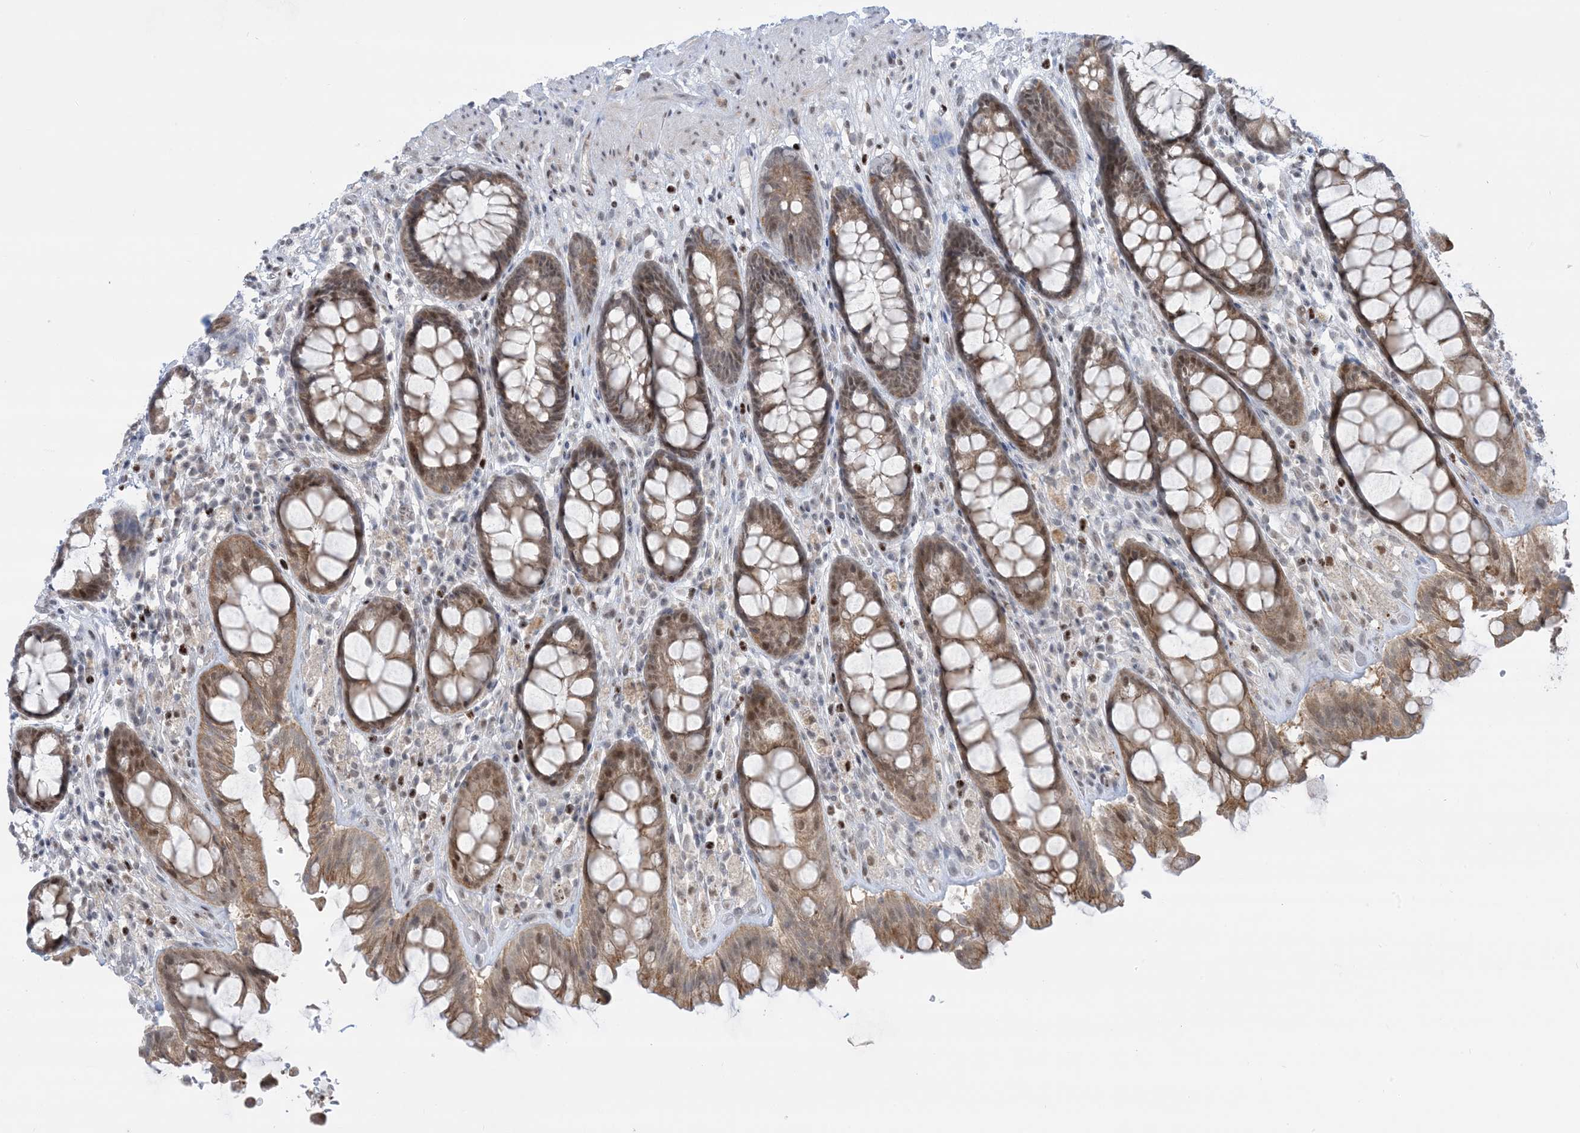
{"staining": {"intensity": "moderate", "quantity": ">75%", "location": "cytoplasmic/membranous,nuclear"}, "tissue": "rectum", "cell_type": "Glandular cells", "image_type": "normal", "snomed": [{"axis": "morphology", "description": "Normal tissue, NOS"}, {"axis": "topography", "description": "Rectum"}], "caption": "IHC image of unremarkable rectum: rectum stained using IHC displays medium levels of moderate protein expression localized specifically in the cytoplasmic/membranous,nuclear of glandular cells, appearing as a cytoplasmic/membranous,nuclear brown color.", "gene": "TFPT", "patient": {"sex": "male", "age": 64}}